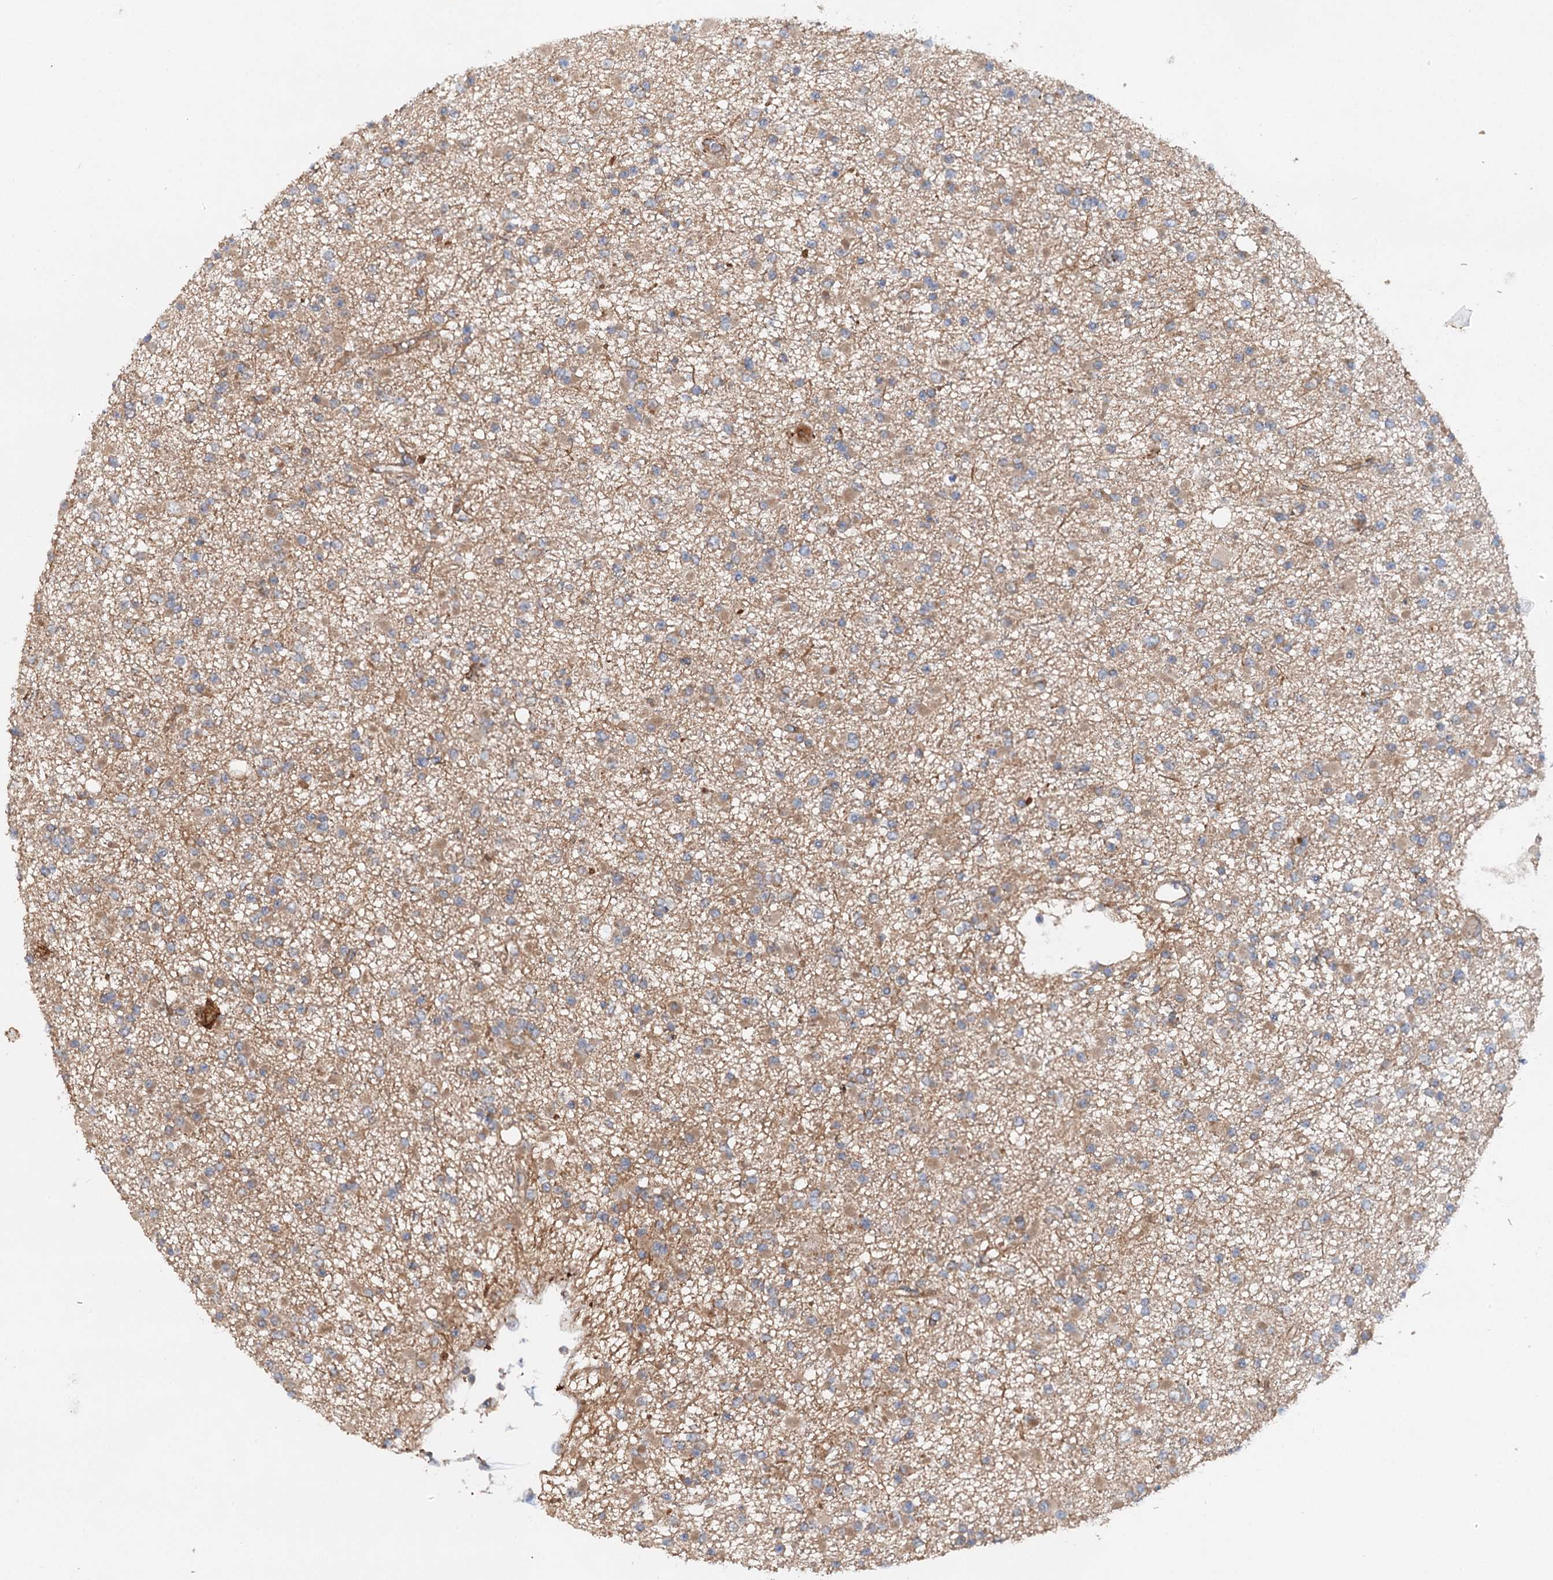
{"staining": {"intensity": "weak", "quantity": "<25%", "location": "cytoplasmic/membranous"}, "tissue": "glioma", "cell_type": "Tumor cells", "image_type": "cancer", "snomed": [{"axis": "morphology", "description": "Glioma, malignant, Low grade"}, {"axis": "topography", "description": "Brain"}], "caption": "Immunohistochemical staining of human malignant glioma (low-grade) displays no significant expression in tumor cells.", "gene": "ADGRG4", "patient": {"sex": "female", "age": 22}}